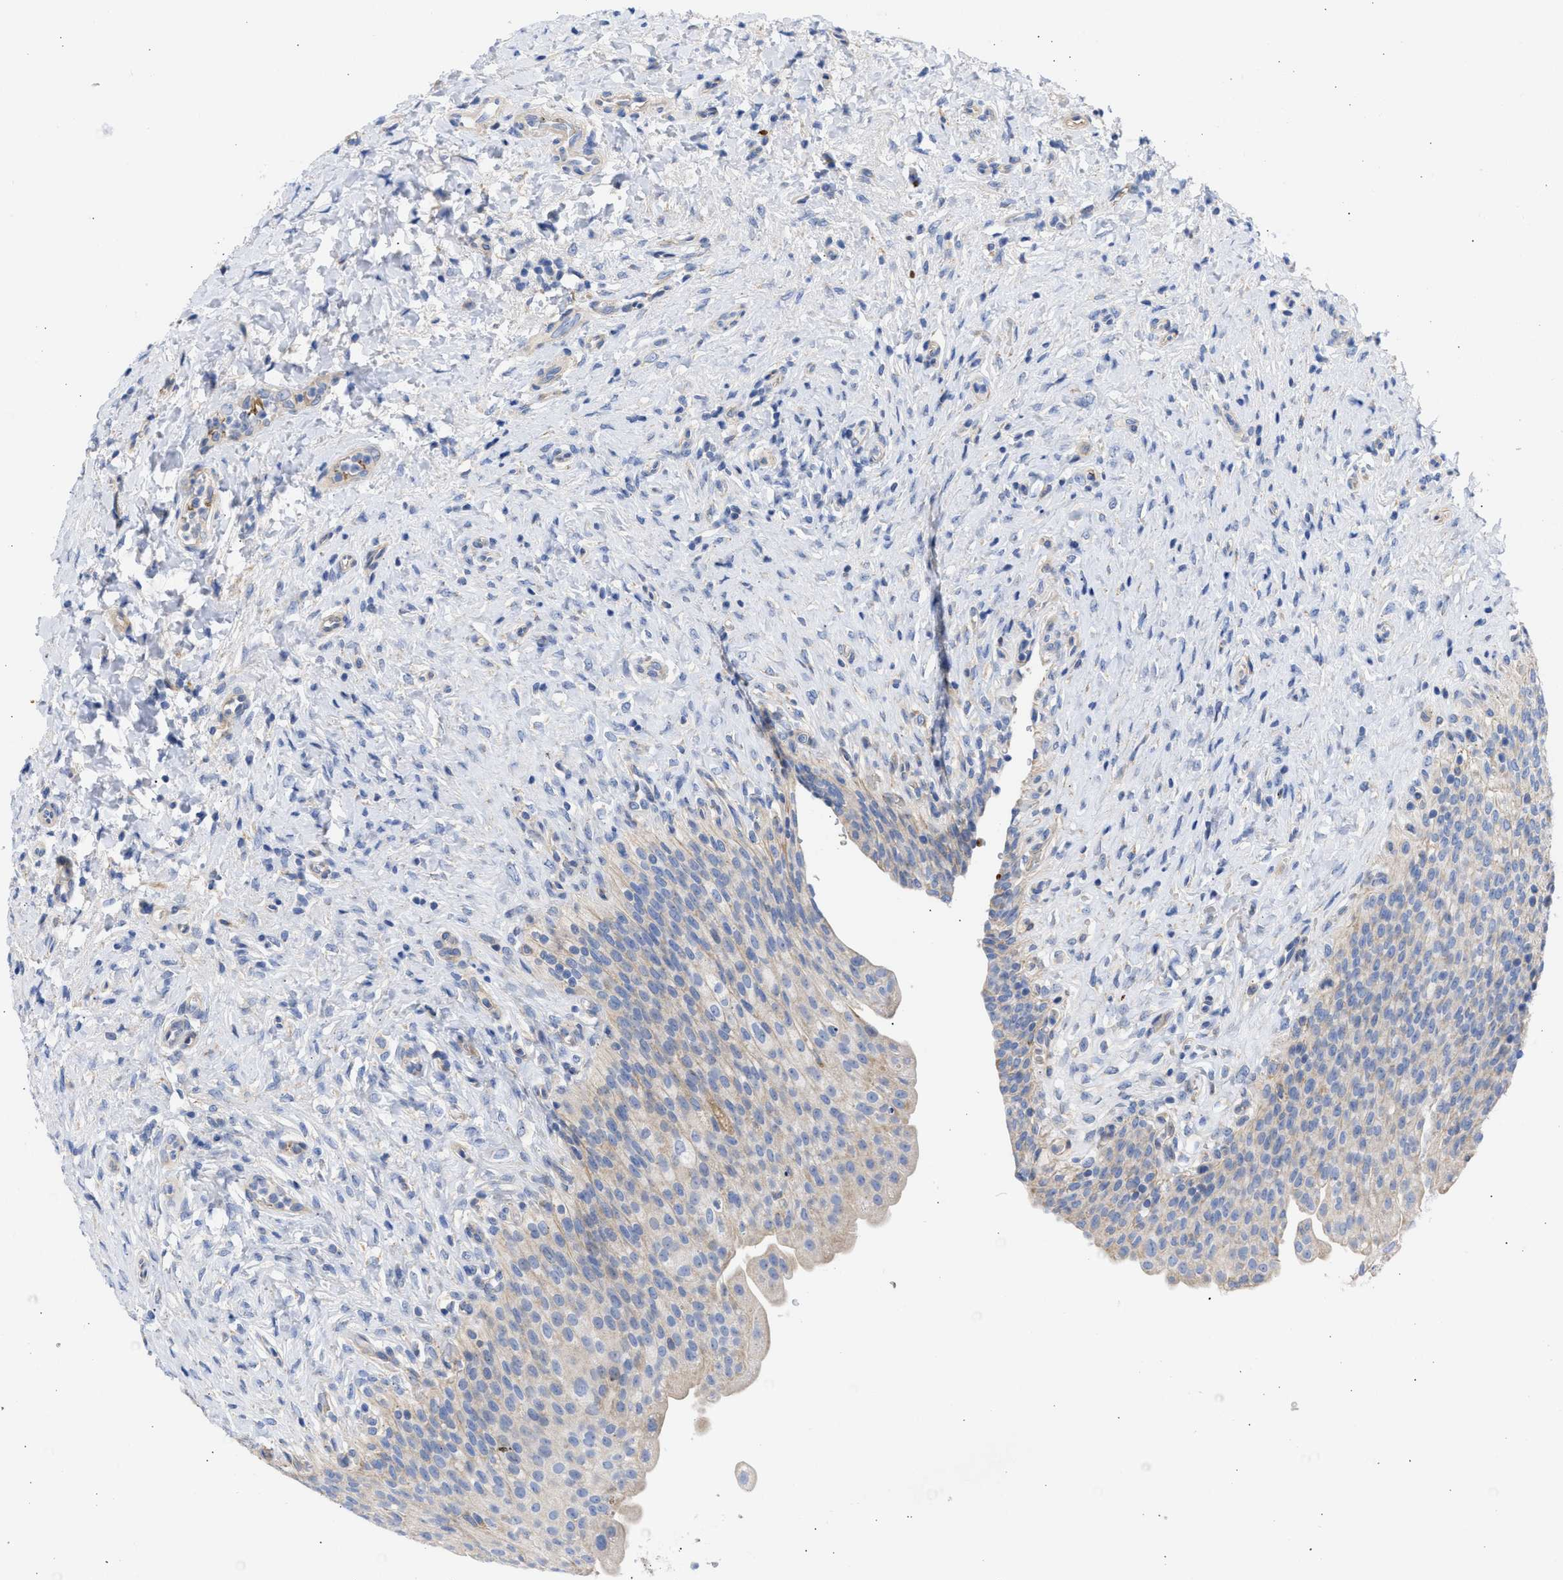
{"staining": {"intensity": "weak", "quantity": "25%-75%", "location": "cytoplasmic/membranous"}, "tissue": "urinary bladder", "cell_type": "Urothelial cells", "image_type": "normal", "snomed": [{"axis": "morphology", "description": "Urothelial carcinoma, High grade"}, {"axis": "topography", "description": "Urinary bladder"}], "caption": "Benign urinary bladder exhibits weak cytoplasmic/membranous positivity in approximately 25%-75% of urothelial cells (DAB IHC with brightfield microscopy, high magnification)..", "gene": "BTG3", "patient": {"sex": "male", "age": 46}}